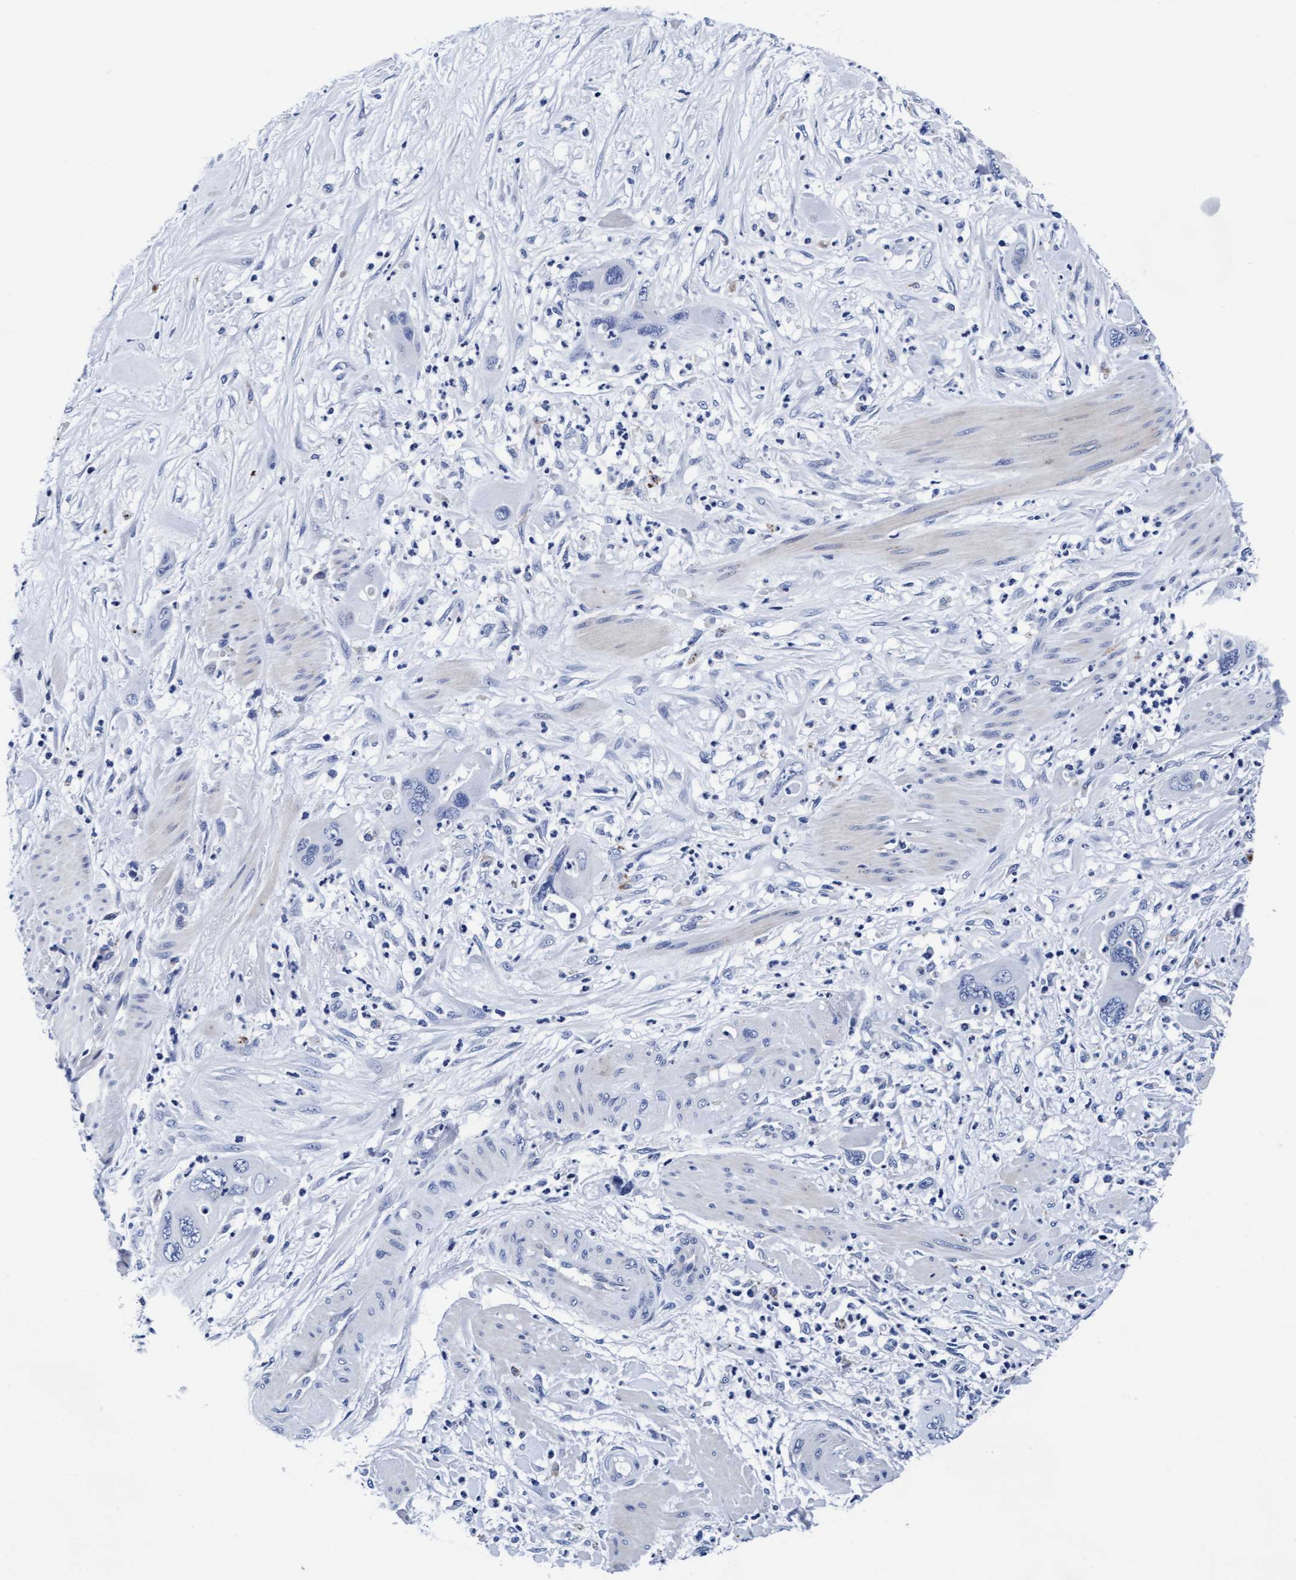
{"staining": {"intensity": "negative", "quantity": "none", "location": "none"}, "tissue": "pancreatic cancer", "cell_type": "Tumor cells", "image_type": "cancer", "snomed": [{"axis": "morphology", "description": "Adenocarcinoma, NOS"}, {"axis": "topography", "description": "Pancreas"}], "caption": "The IHC histopathology image has no significant positivity in tumor cells of pancreatic cancer tissue.", "gene": "ARSG", "patient": {"sex": "female", "age": 71}}